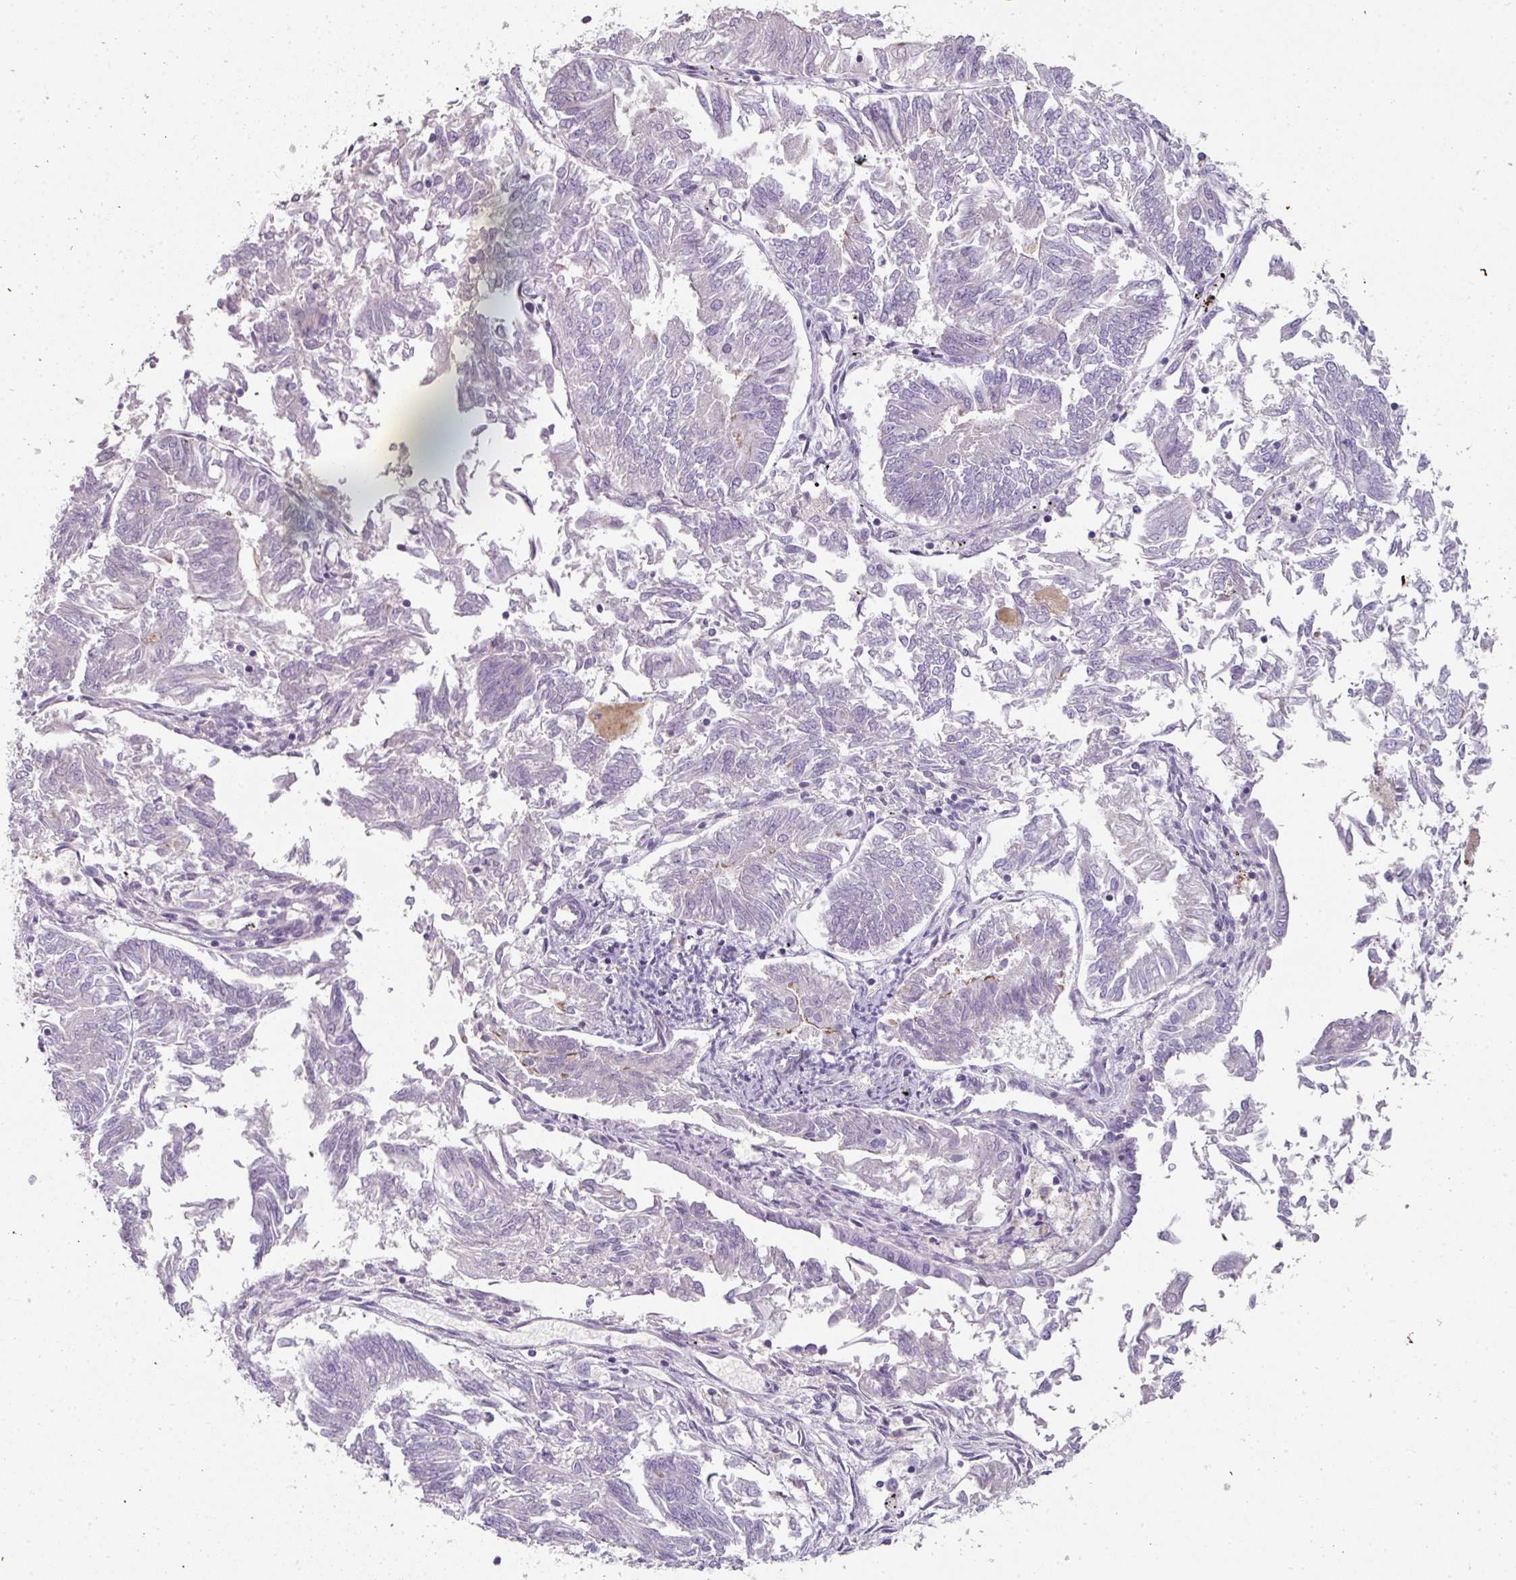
{"staining": {"intensity": "negative", "quantity": "none", "location": "none"}, "tissue": "endometrial cancer", "cell_type": "Tumor cells", "image_type": "cancer", "snomed": [{"axis": "morphology", "description": "Adenocarcinoma, NOS"}, {"axis": "topography", "description": "Endometrium"}], "caption": "Micrograph shows no significant protein expression in tumor cells of adenocarcinoma (endometrial). Brightfield microscopy of IHC stained with DAB (brown) and hematoxylin (blue), captured at high magnification.", "gene": "FHAD1", "patient": {"sex": "female", "age": 58}}